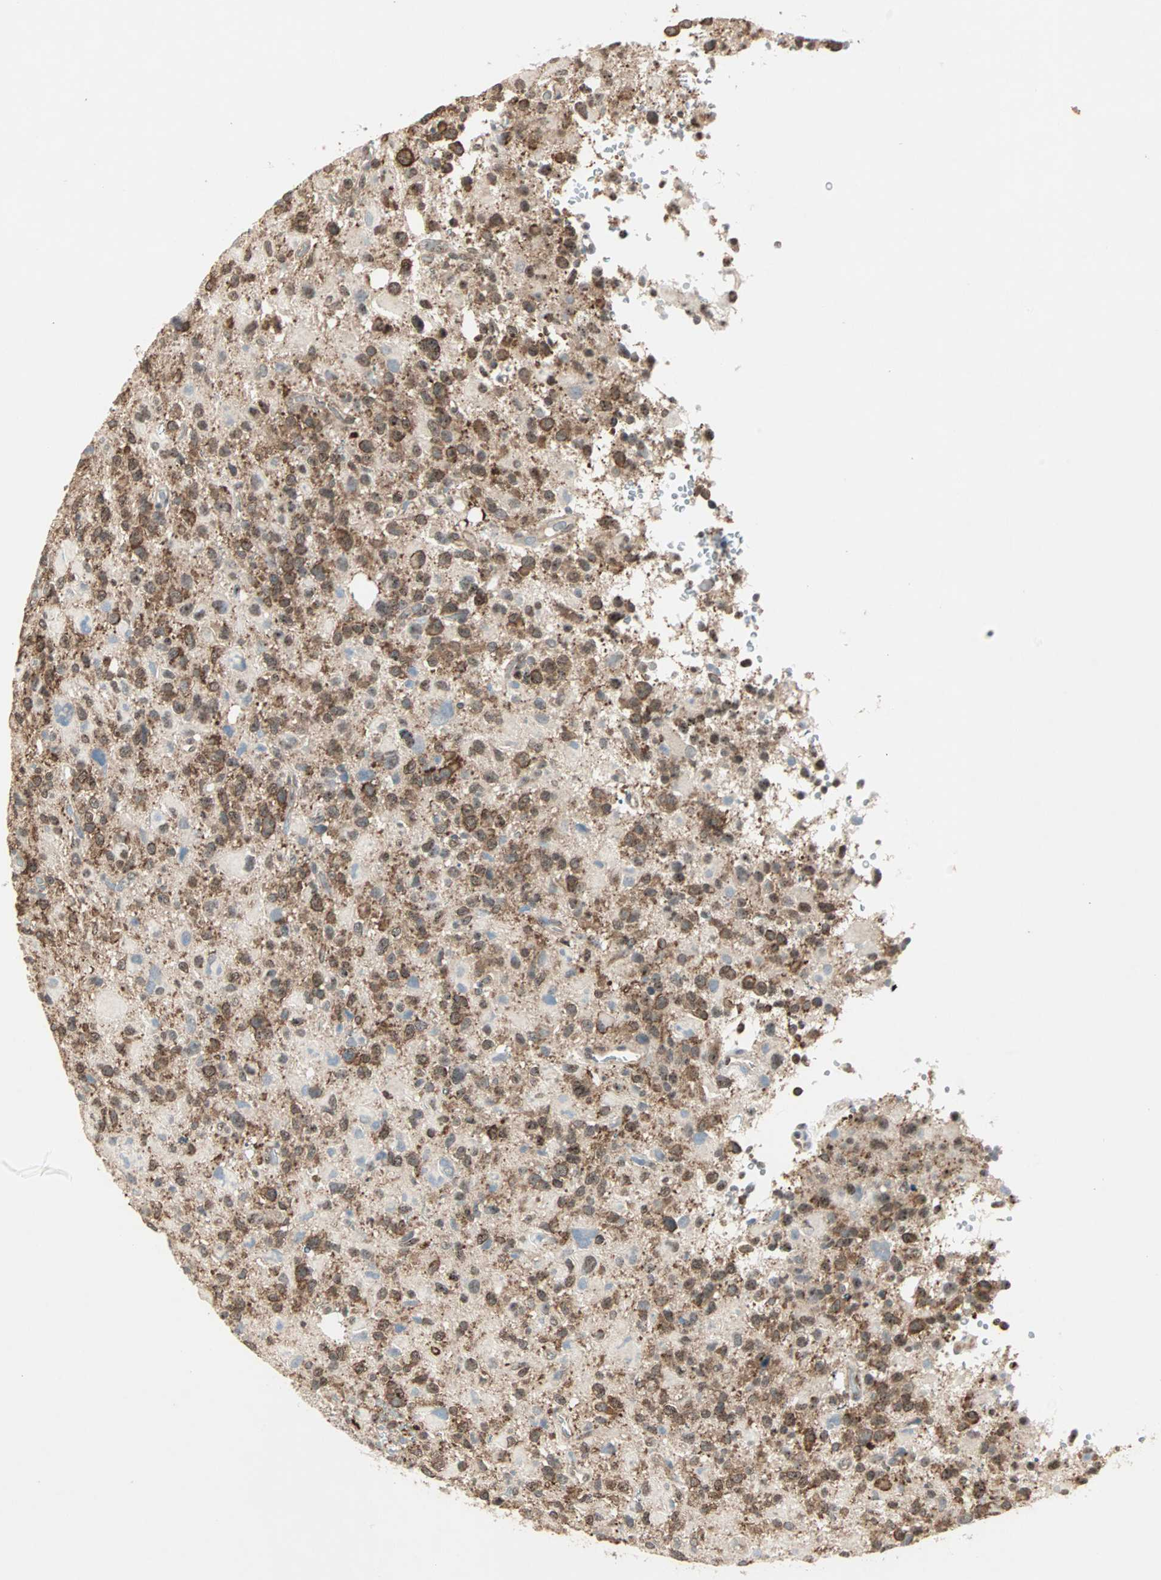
{"staining": {"intensity": "moderate", "quantity": ">75%", "location": "cytoplasmic/membranous,nuclear"}, "tissue": "glioma", "cell_type": "Tumor cells", "image_type": "cancer", "snomed": [{"axis": "morphology", "description": "Glioma, malignant, High grade"}, {"axis": "topography", "description": "Brain"}], "caption": "High-grade glioma (malignant) stained with a protein marker exhibits moderate staining in tumor cells.", "gene": "MMP3", "patient": {"sex": "male", "age": 48}}